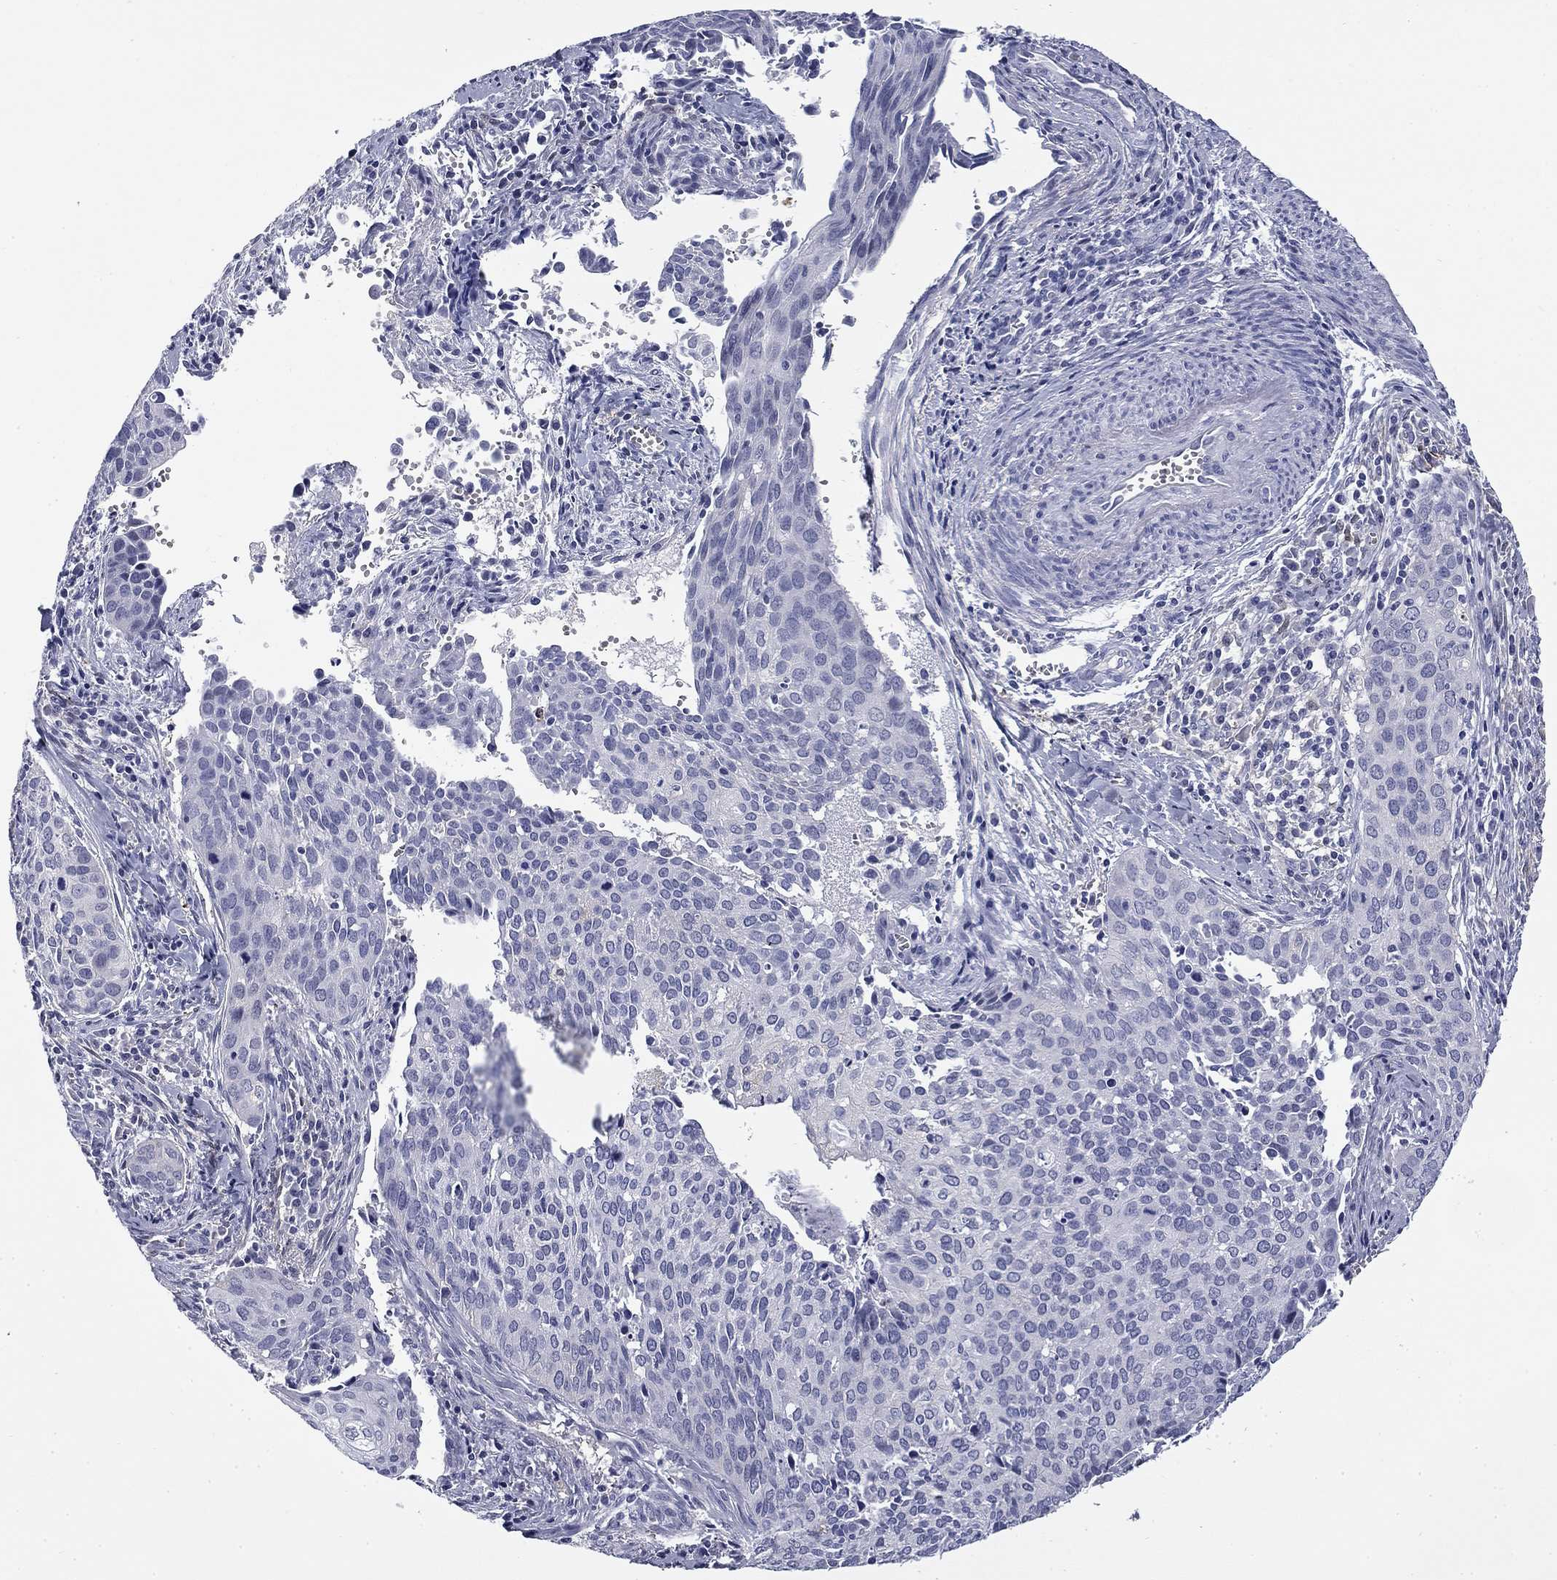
{"staining": {"intensity": "negative", "quantity": "none", "location": "none"}, "tissue": "cervical cancer", "cell_type": "Tumor cells", "image_type": "cancer", "snomed": [{"axis": "morphology", "description": "Squamous cell carcinoma, NOS"}, {"axis": "topography", "description": "Cervix"}], "caption": "Immunohistochemistry (IHC) histopathology image of neoplastic tissue: cervical cancer stained with DAB (3,3'-diaminobenzidine) demonstrates no significant protein expression in tumor cells. (DAB IHC, high magnification).", "gene": "BCL2L14", "patient": {"sex": "female", "age": 29}}